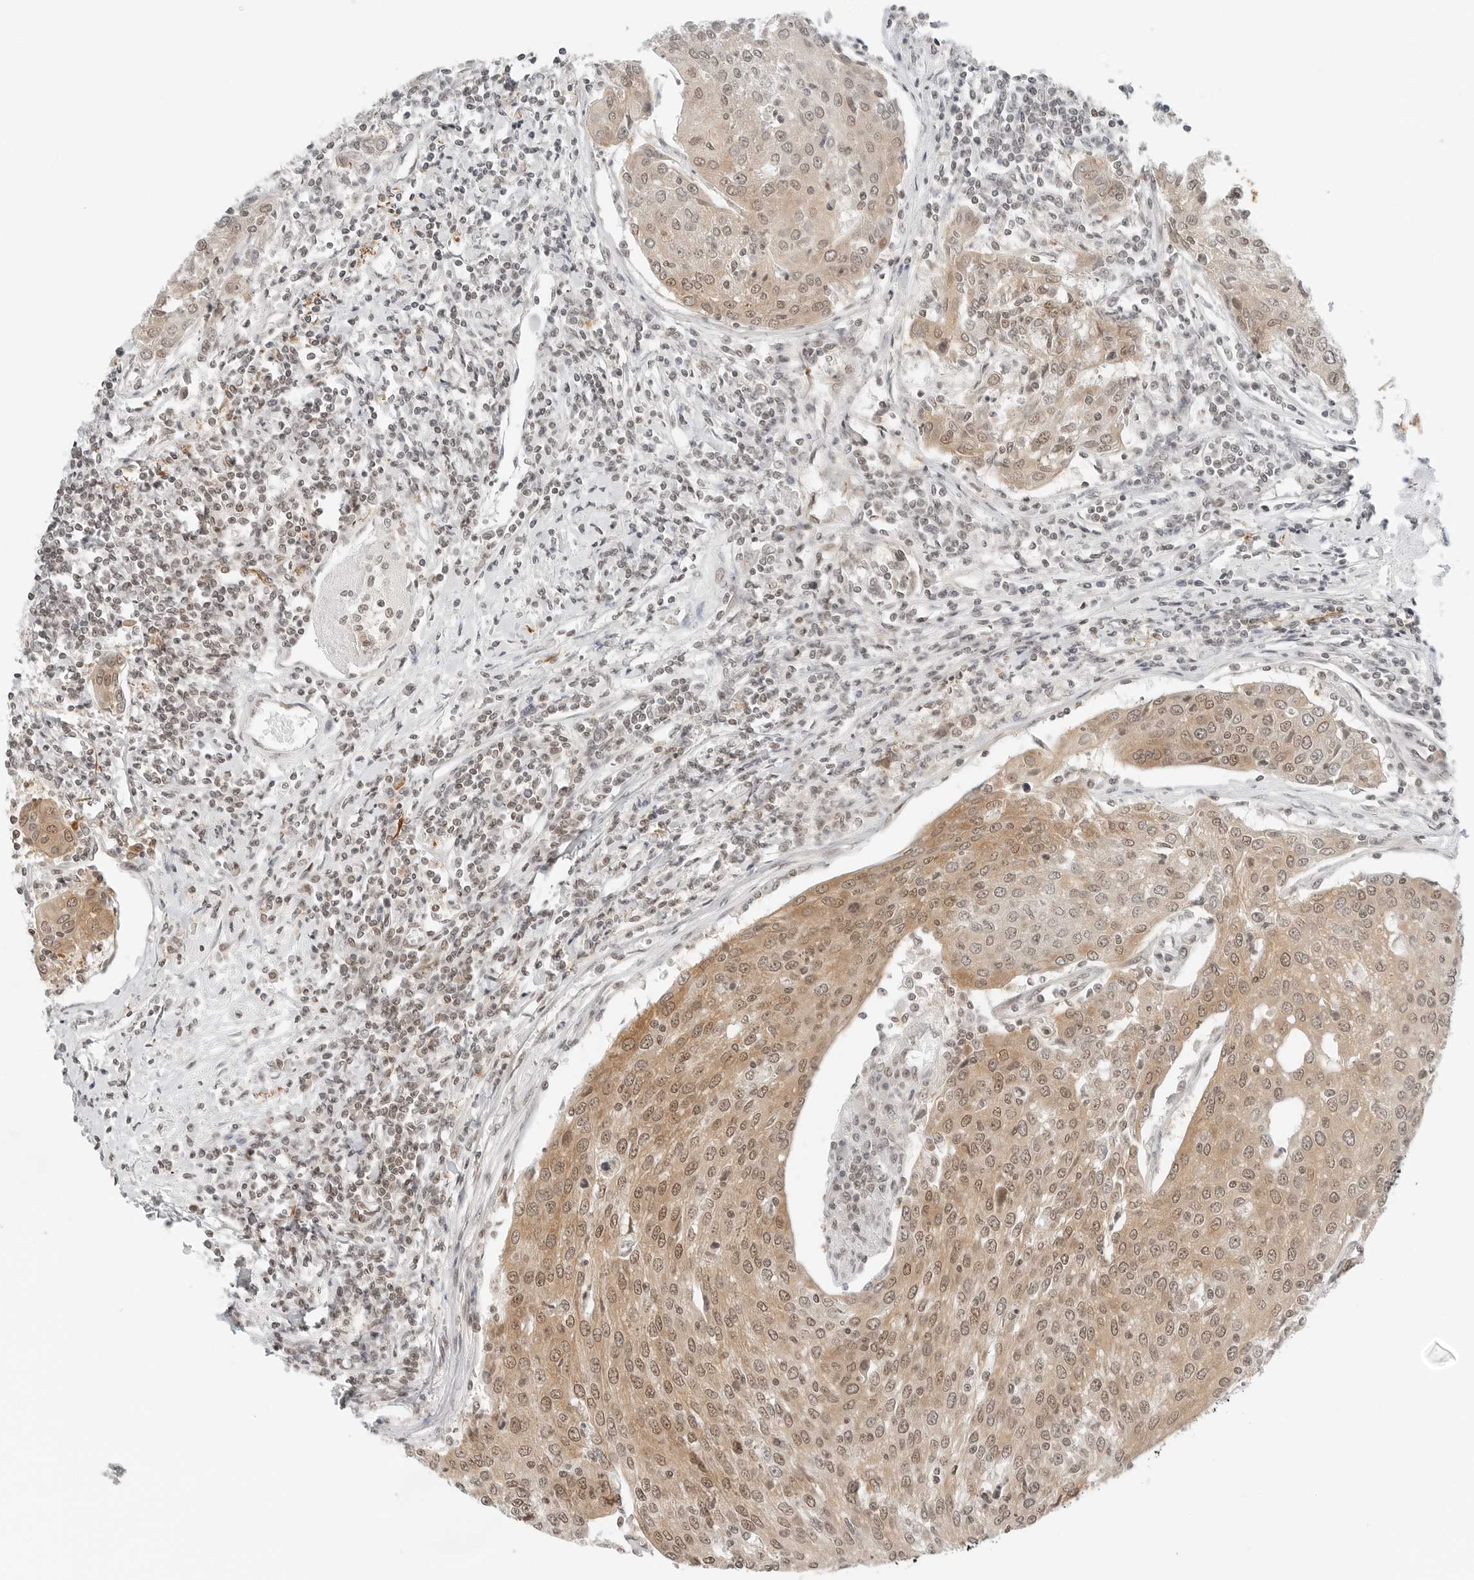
{"staining": {"intensity": "moderate", "quantity": ">75%", "location": "cytoplasmic/membranous,nuclear"}, "tissue": "urothelial cancer", "cell_type": "Tumor cells", "image_type": "cancer", "snomed": [{"axis": "morphology", "description": "Urothelial carcinoma, High grade"}, {"axis": "topography", "description": "Urinary bladder"}], "caption": "Brown immunohistochemical staining in human urothelial cancer shows moderate cytoplasmic/membranous and nuclear expression in about >75% of tumor cells.", "gene": "CRTC2", "patient": {"sex": "female", "age": 85}}